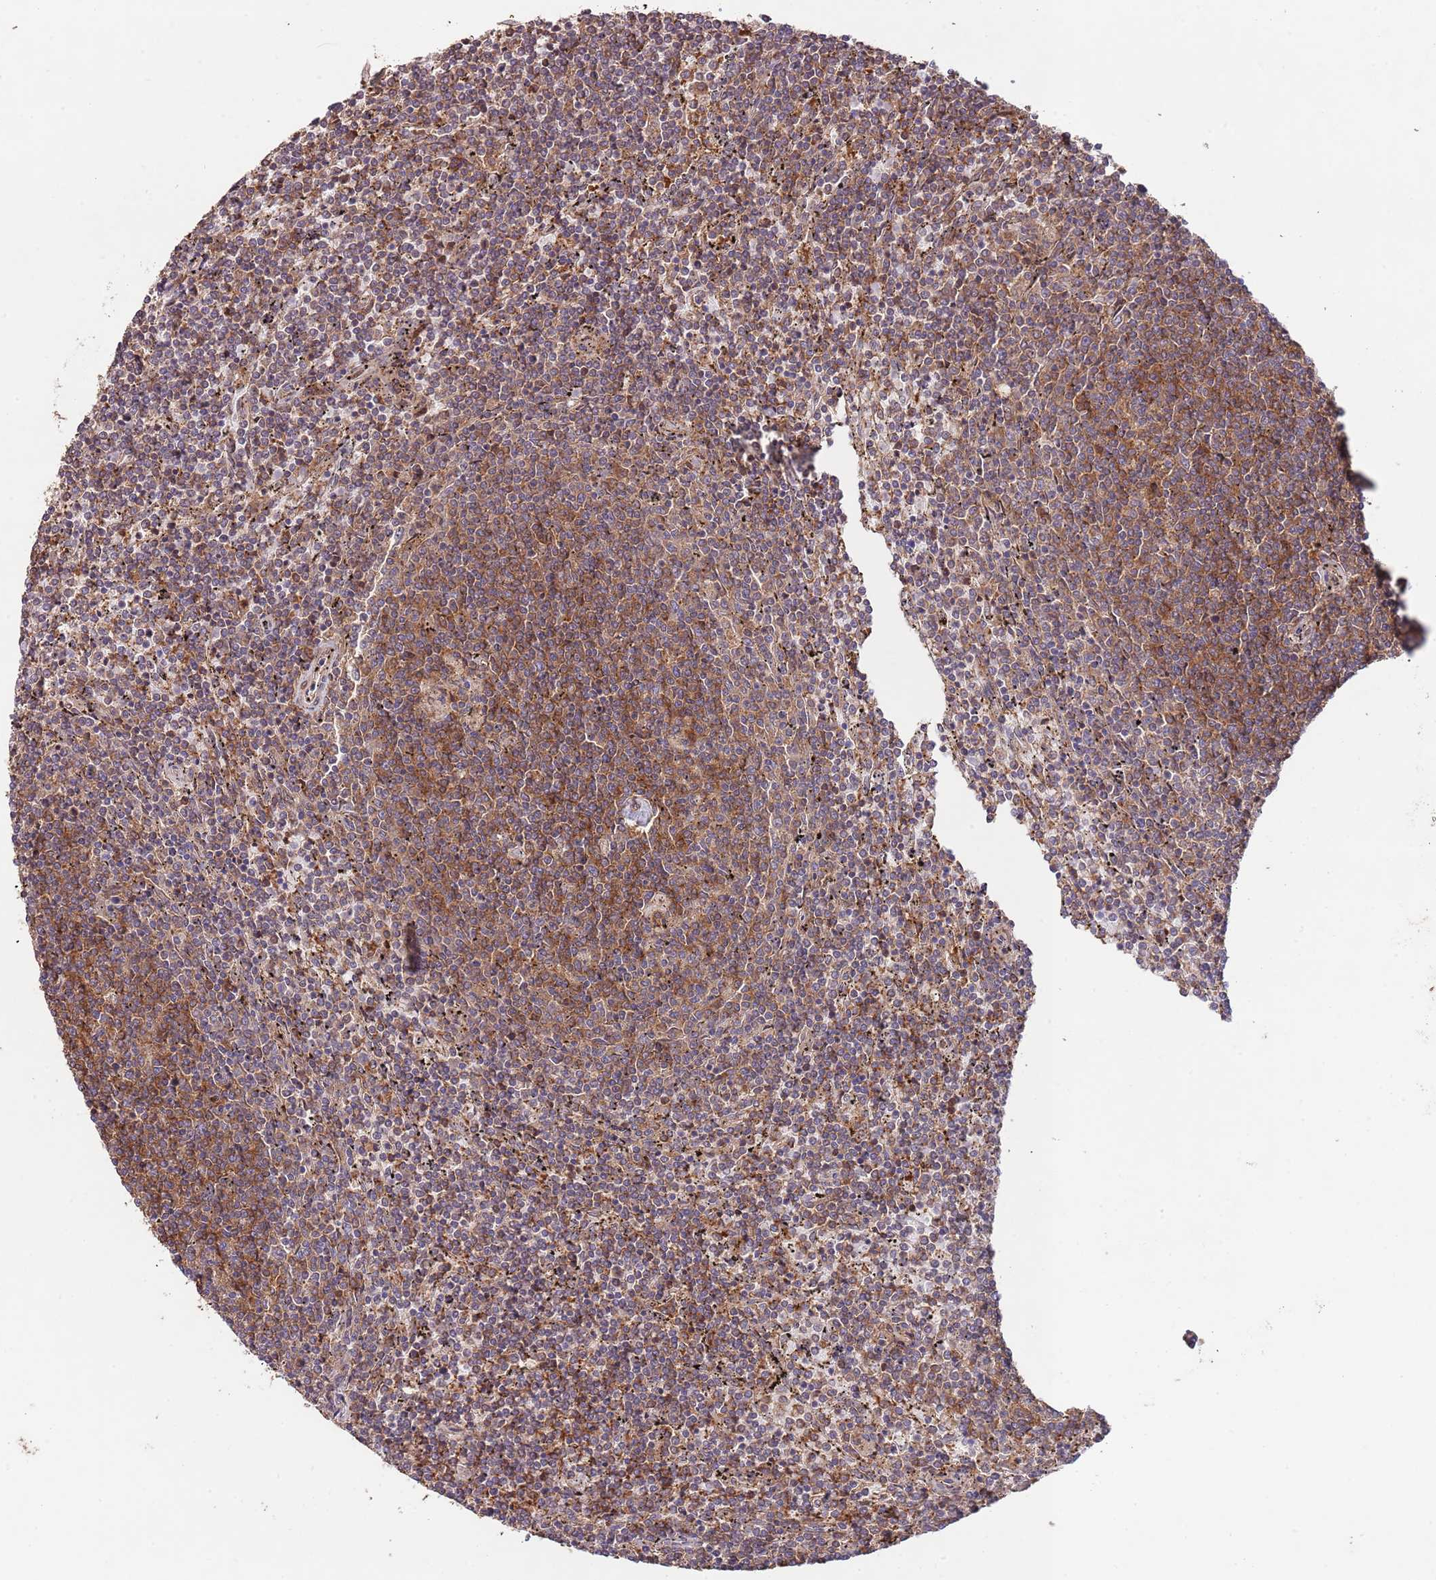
{"staining": {"intensity": "moderate", "quantity": ">75%", "location": "cytoplasmic/membranous"}, "tissue": "lymphoma", "cell_type": "Tumor cells", "image_type": "cancer", "snomed": [{"axis": "morphology", "description": "Malignant lymphoma, non-Hodgkin's type, Low grade"}, {"axis": "topography", "description": "Spleen"}], "caption": "Lymphoma stained with a protein marker exhibits moderate staining in tumor cells.", "gene": "RNF19B", "patient": {"sex": "female", "age": 50}}